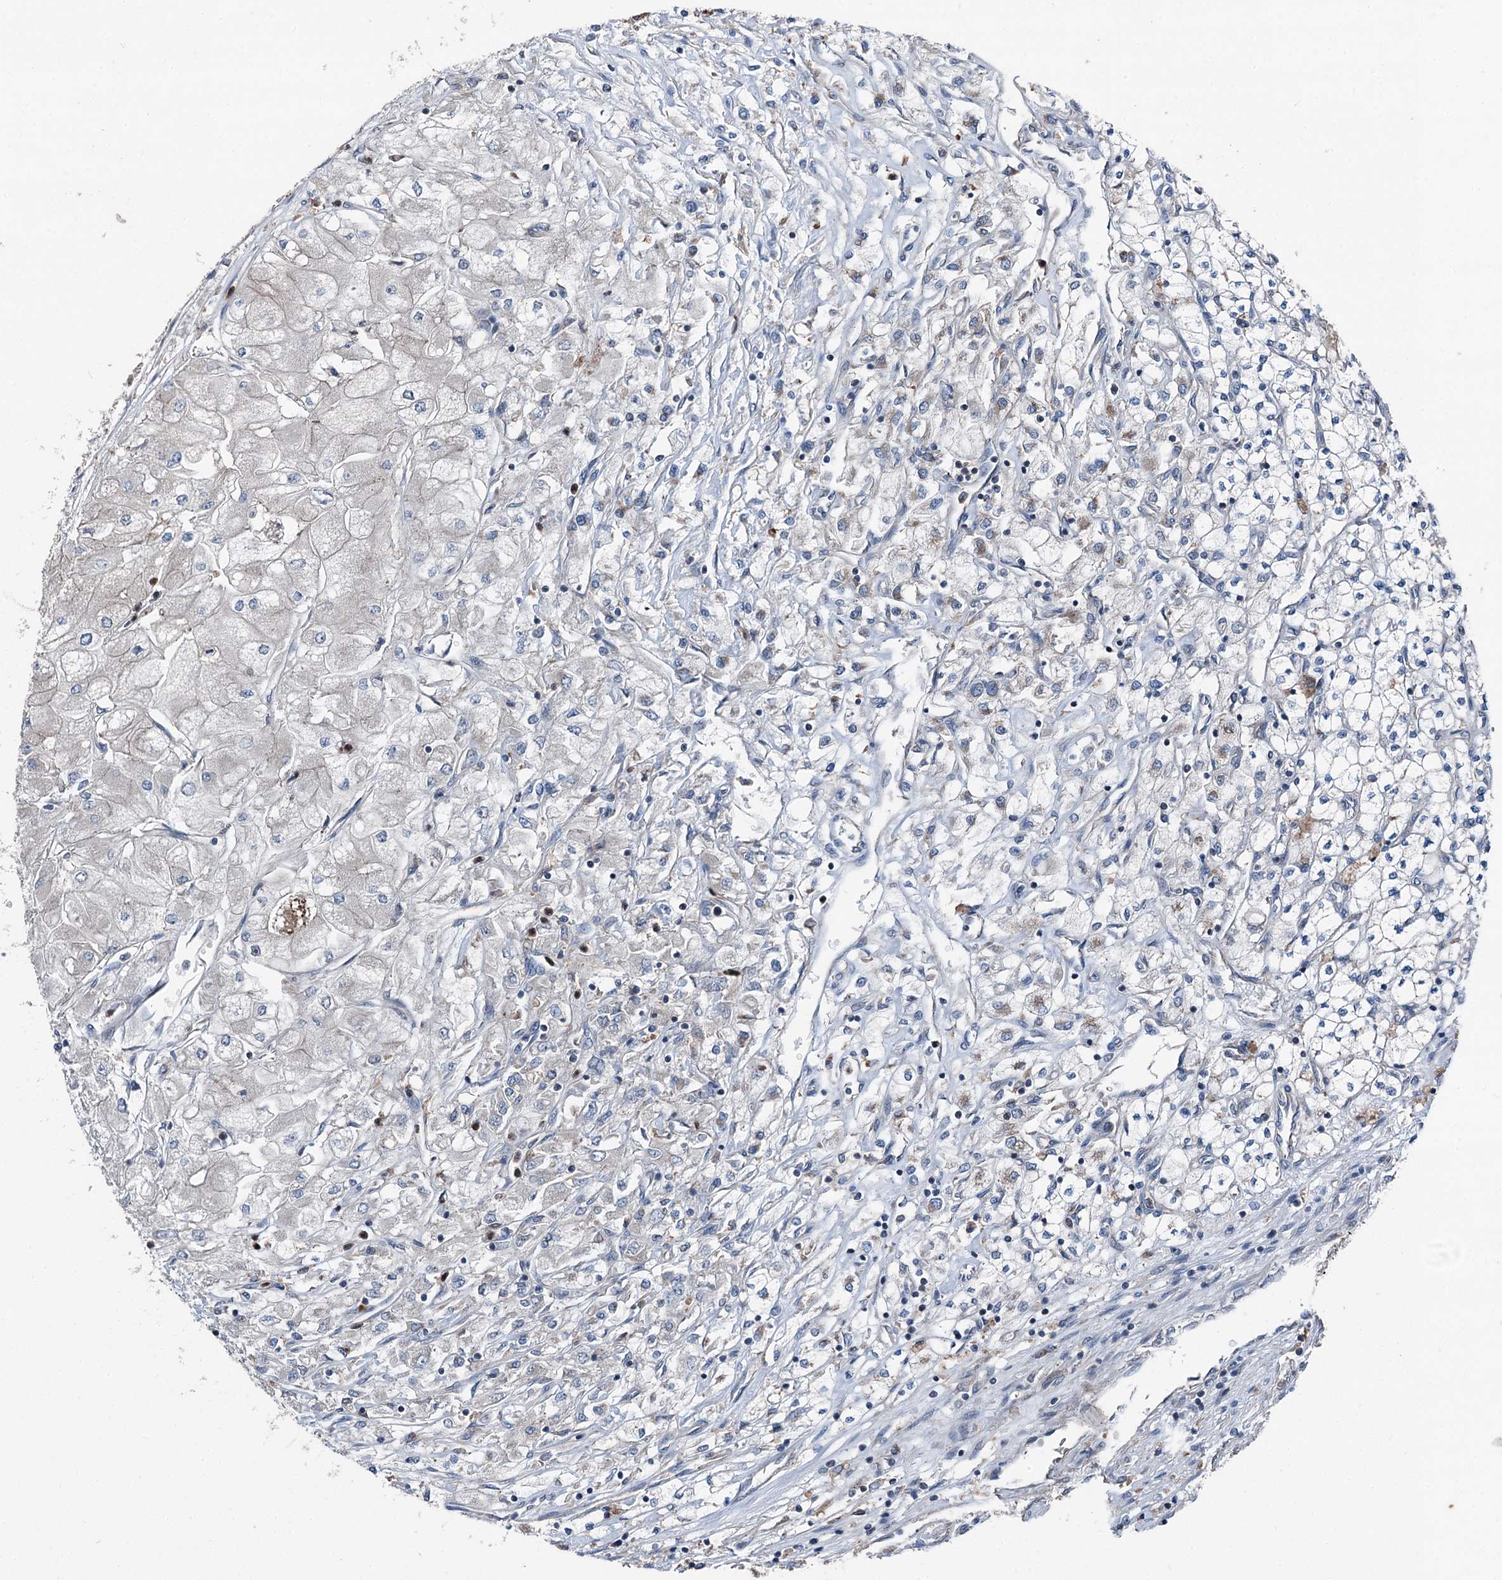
{"staining": {"intensity": "weak", "quantity": "<25%", "location": "cytoplasmic/membranous"}, "tissue": "renal cancer", "cell_type": "Tumor cells", "image_type": "cancer", "snomed": [{"axis": "morphology", "description": "Adenocarcinoma, NOS"}, {"axis": "topography", "description": "Kidney"}], "caption": "This is an IHC photomicrograph of renal cancer. There is no expression in tumor cells.", "gene": "RUFY1", "patient": {"sex": "male", "age": 80}}